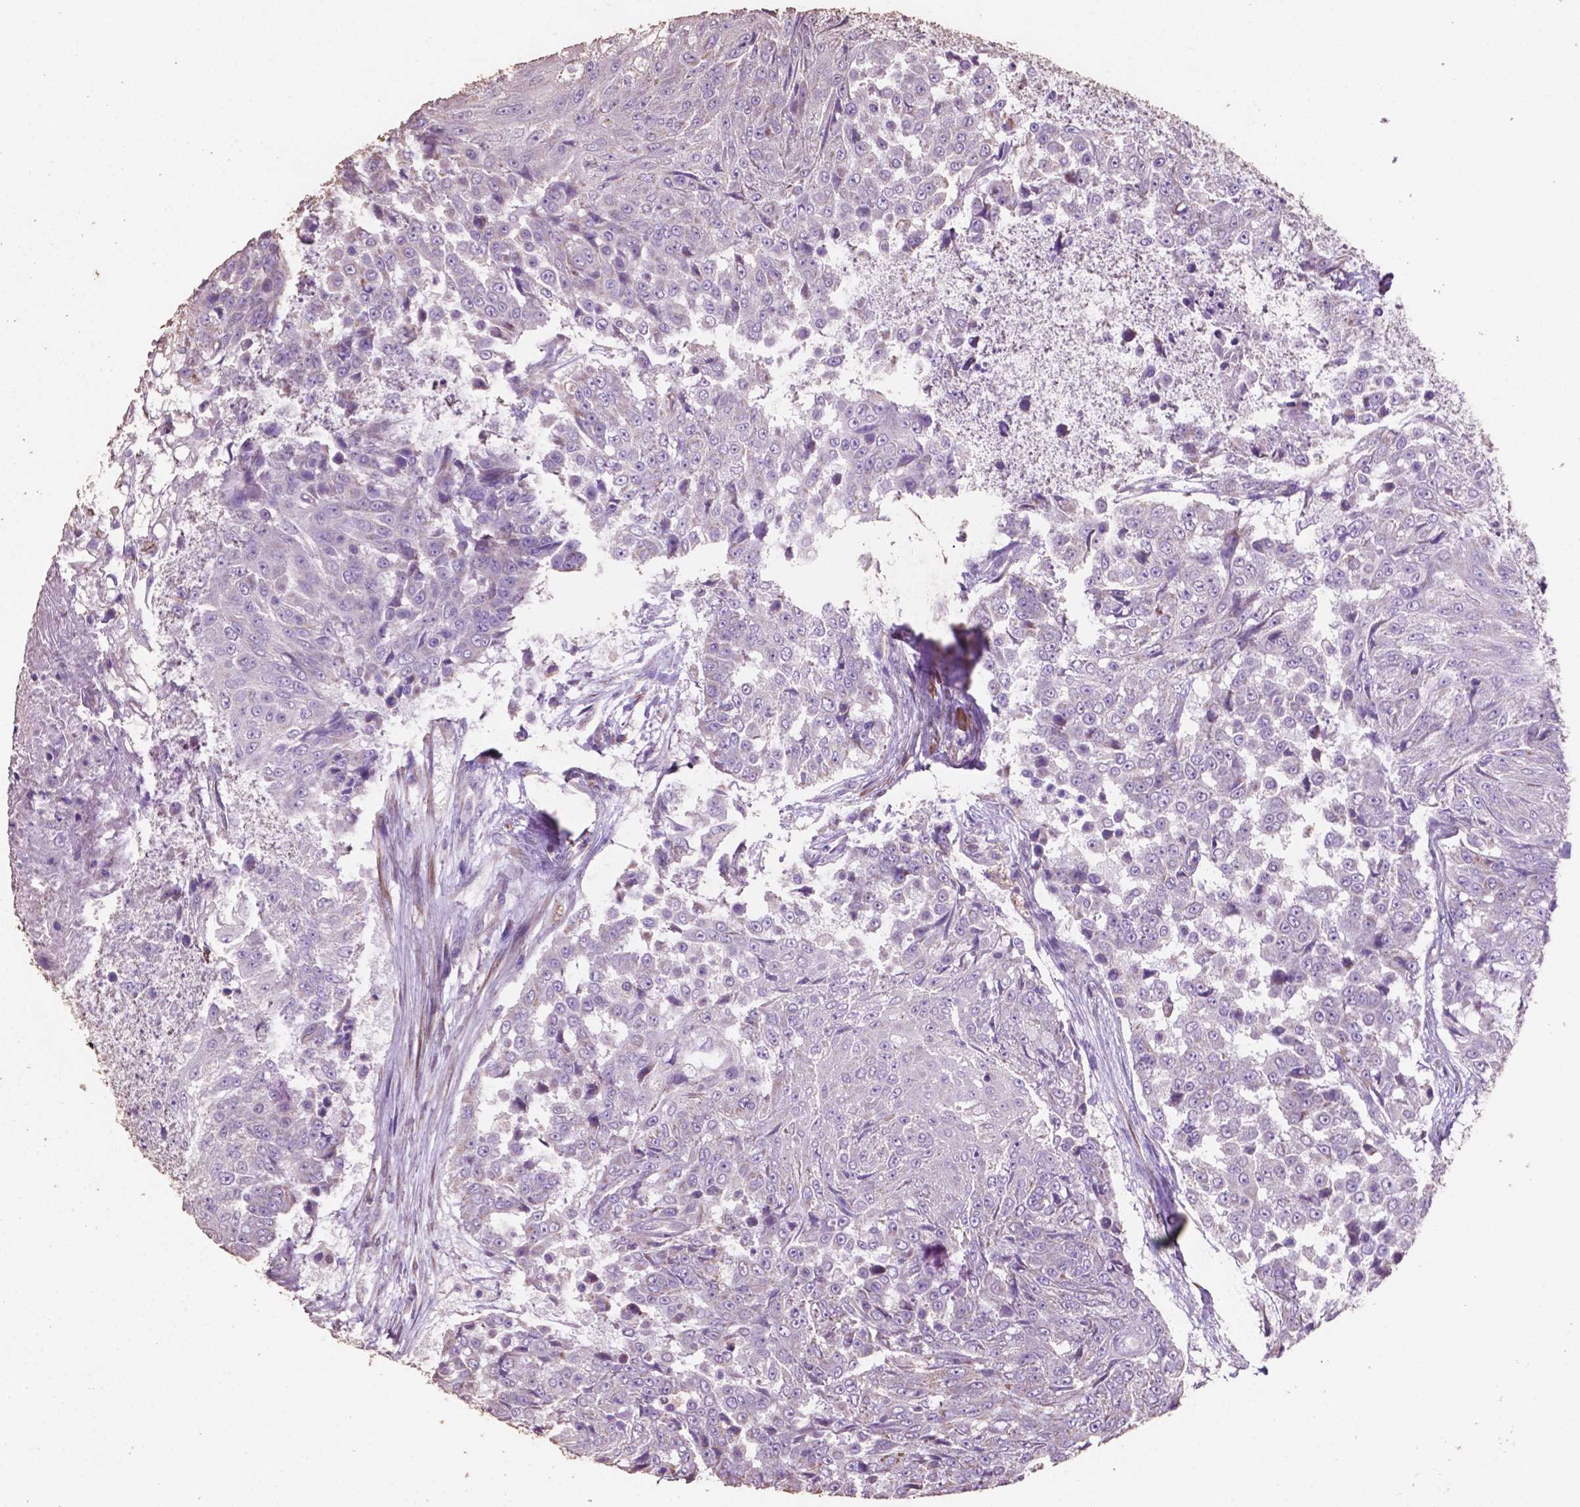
{"staining": {"intensity": "negative", "quantity": "none", "location": "none"}, "tissue": "urothelial cancer", "cell_type": "Tumor cells", "image_type": "cancer", "snomed": [{"axis": "morphology", "description": "Urothelial carcinoma, High grade"}, {"axis": "topography", "description": "Urinary bladder"}], "caption": "IHC histopathology image of urothelial carcinoma (high-grade) stained for a protein (brown), which displays no positivity in tumor cells.", "gene": "COMMD4", "patient": {"sex": "female", "age": 63}}